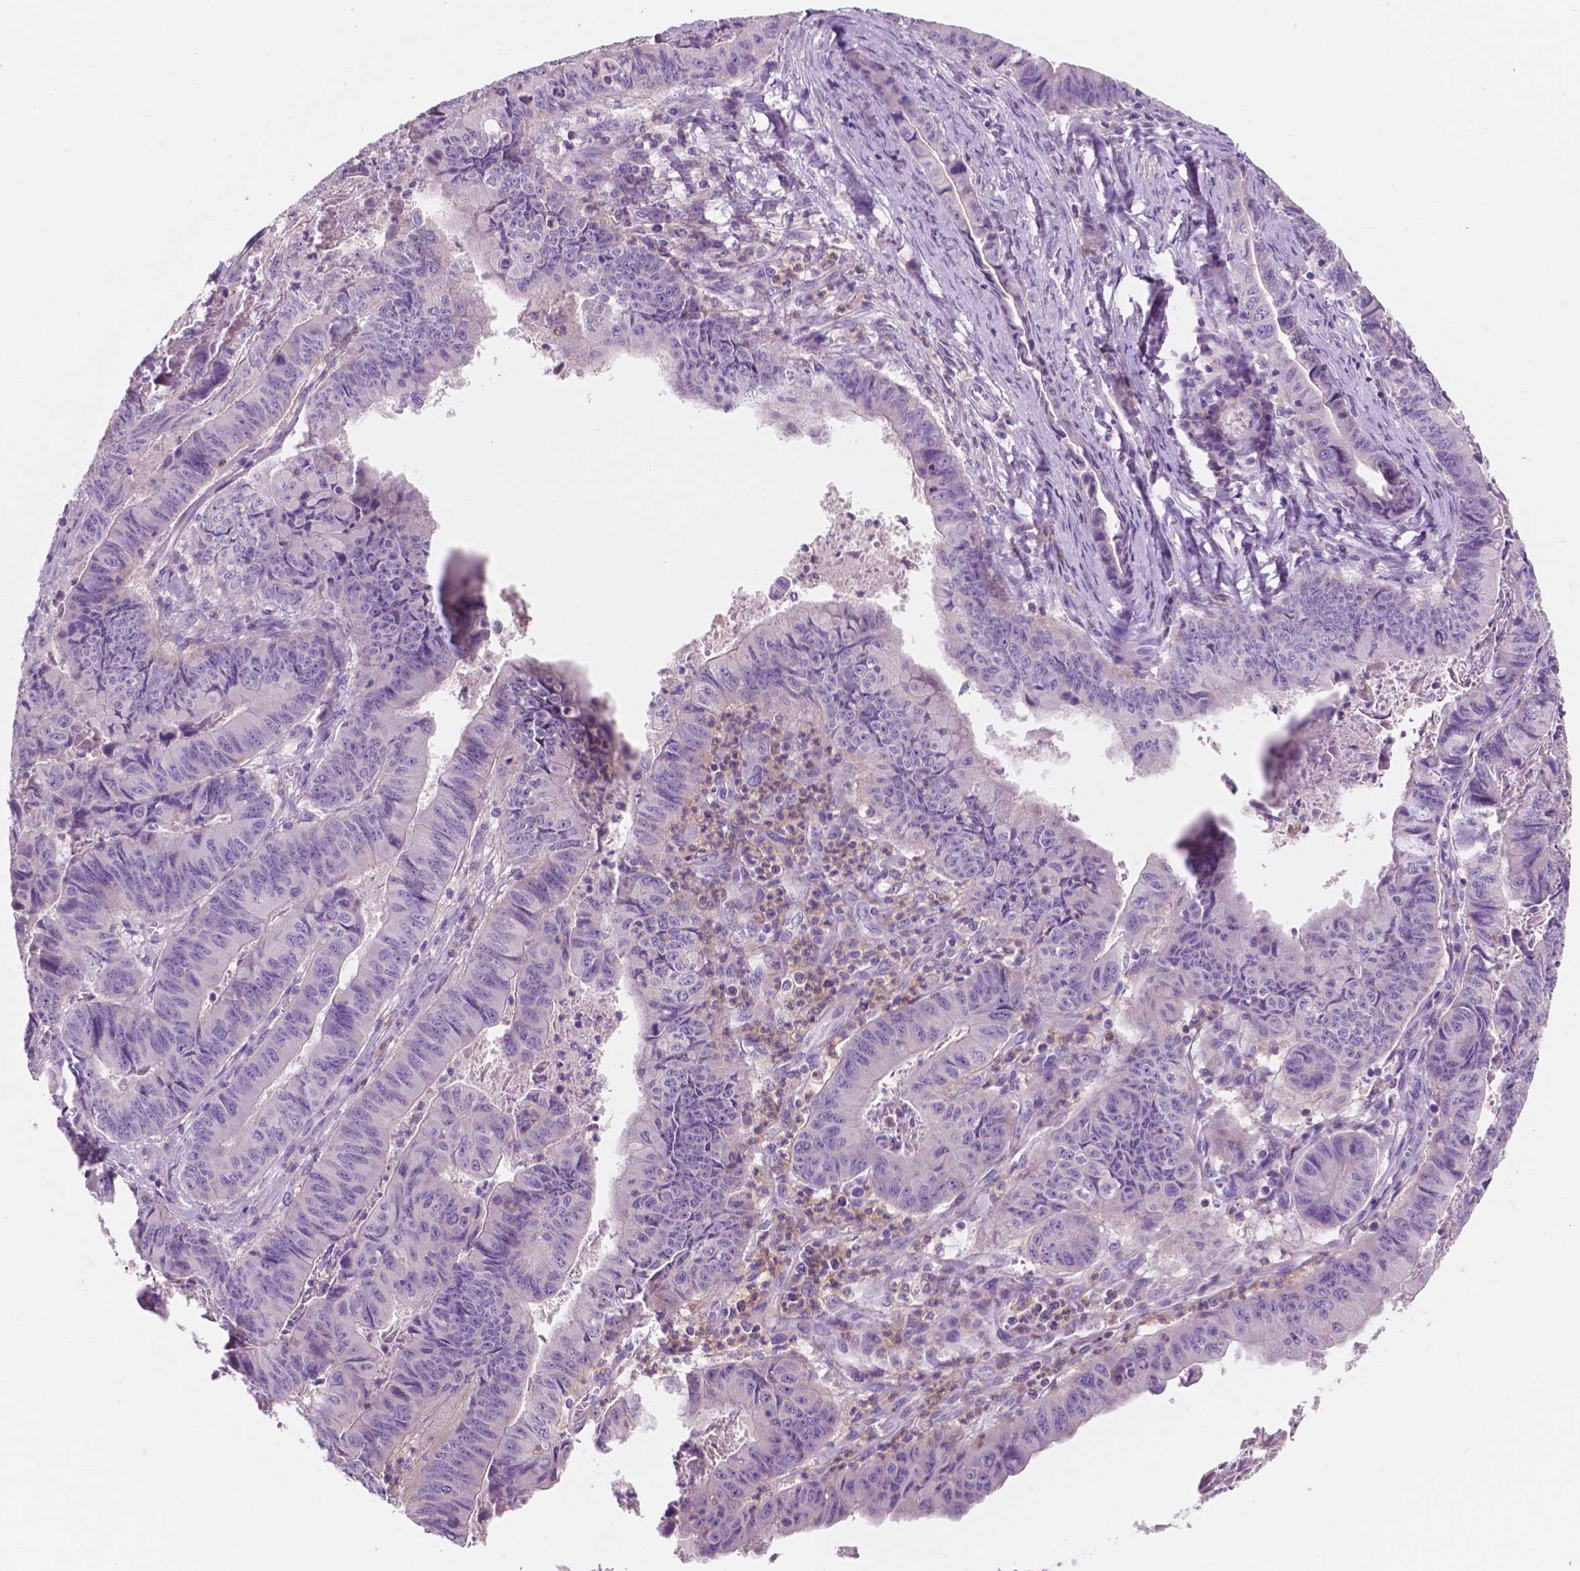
{"staining": {"intensity": "negative", "quantity": "none", "location": "none"}, "tissue": "stomach cancer", "cell_type": "Tumor cells", "image_type": "cancer", "snomed": [{"axis": "morphology", "description": "Adenocarcinoma, NOS"}, {"axis": "topography", "description": "Stomach, lower"}], "caption": "DAB immunohistochemical staining of stomach cancer (adenocarcinoma) displays no significant staining in tumor cells.", "gene": "SEMA4A", "patient": {"sex": "male", "age": 77}}